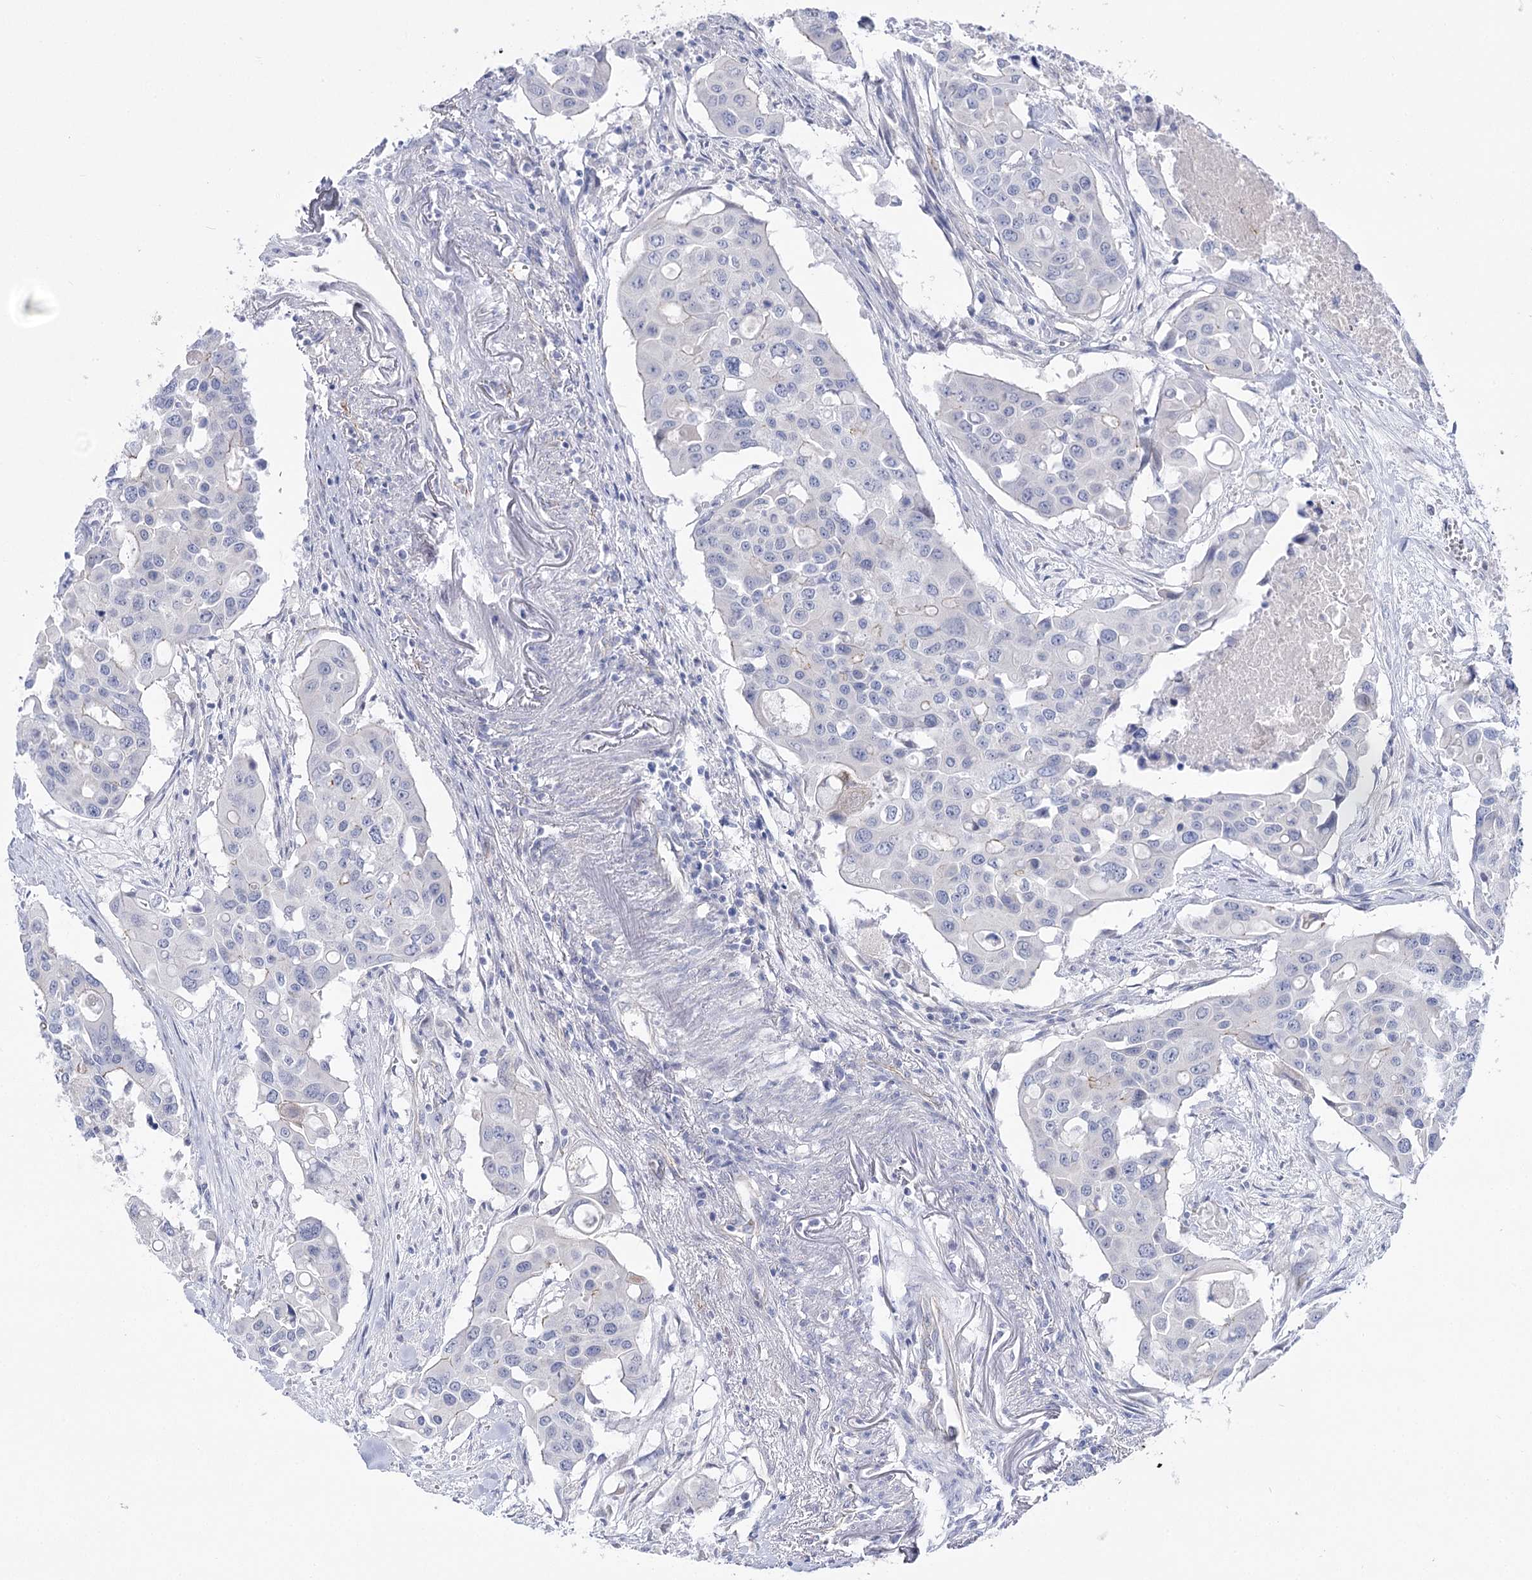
{"staining": {"intensity": "negative", "quantity": "none", "location": "none"}, "tissue": "colorectal cancer", "cell_type": "Tumor cells", "image_type": "cancer", "snomed": [{"axis": "morphology", "description": "Adenocarcinoma, NOS"}, {"axis": "topography", "description": "Colon"}], "caption": "The micrograph shows no significant positivity in tumor cells of adenocarcinoma (colorectal).", "gene": "NRAP", "patient": {"sex": "male", "age": 77}}